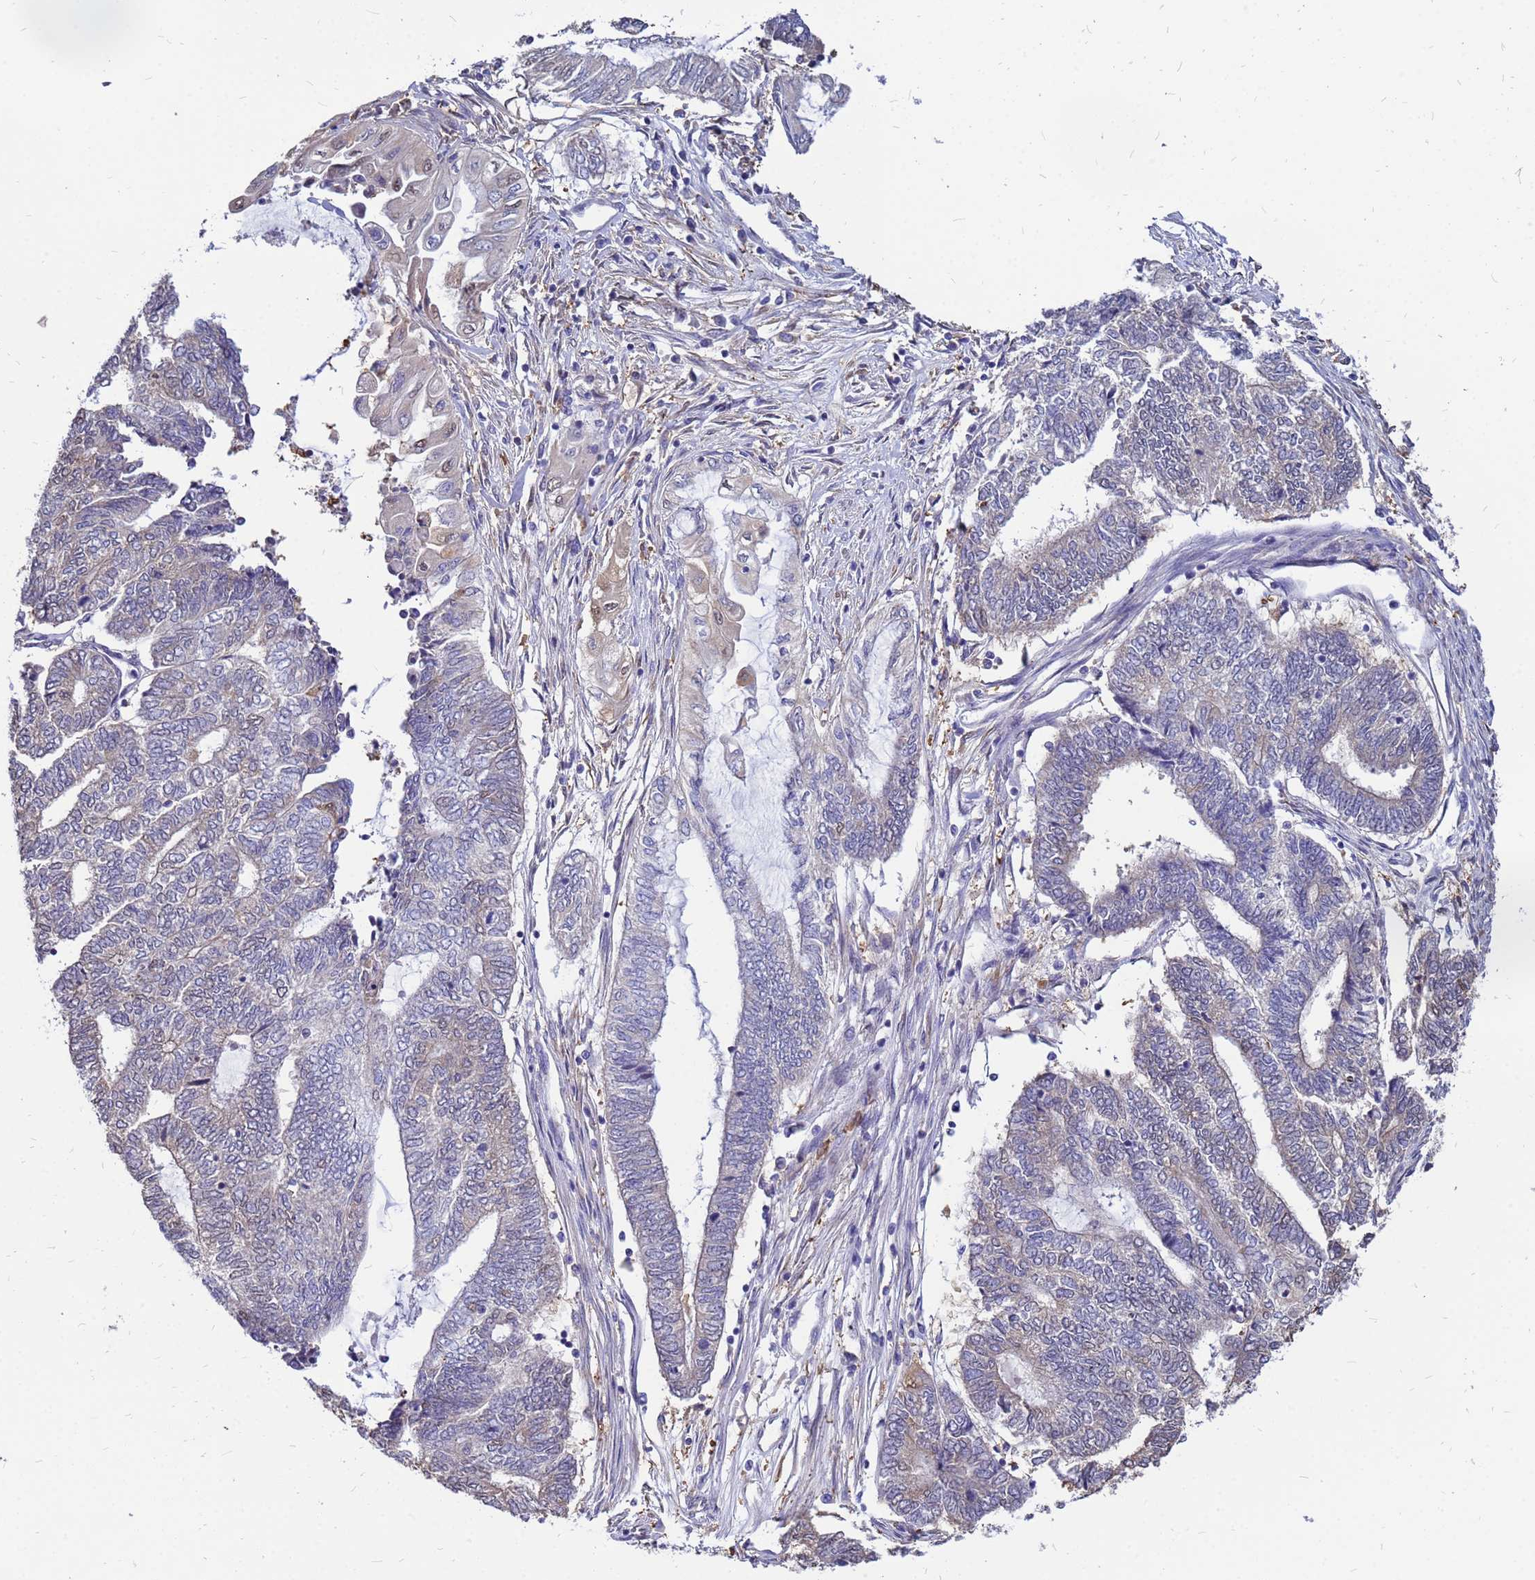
{"staining": {"intensity": "weak", "quantity": "<25%", "location": "cytoplasmic/membranous"}, "tissue": "endometrial cancer", "cell_type": "Tumor cells", "image_type": "cancer", "snomed": [{"axis": "morphology", "description": "Adenocarcinoma, NOS"}, {"axis": "topography", "description": "Uterus"}, {"axis": "topography", "description": "Endometrium"}], "caption": "High magnification brightfield microscopy of adenocarcinoma (endometrial) stained with DAB (3,3'-diaminobenzidine) (brown) and counterstained with hematoxylin (blue): tumor cells show no significant expression.", "gene": "MOB2", "patient": {"sex": "female", "age": 70}}